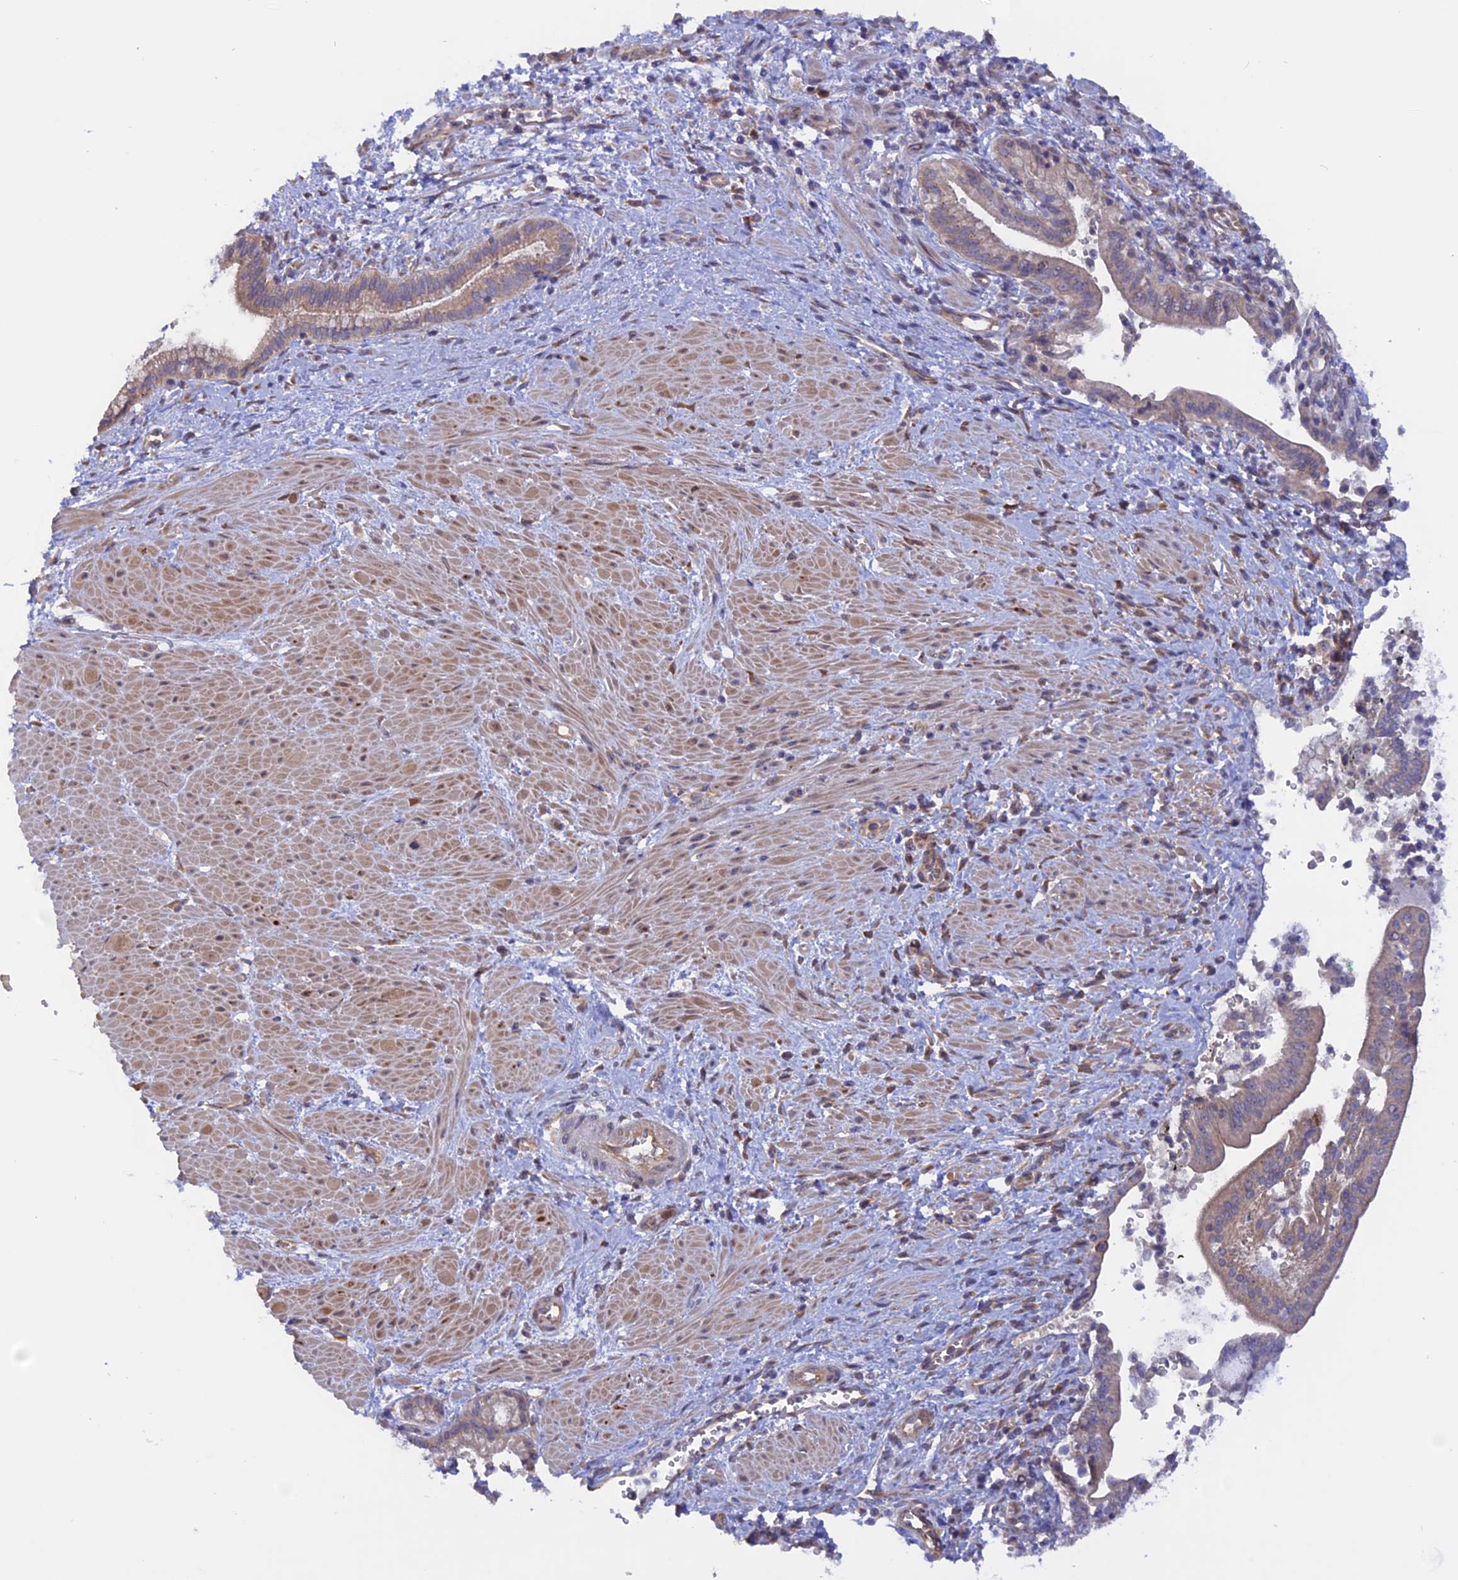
{"staining": {"intensity": "moderate", "quantity": ">75%", "location": "cytoplasmic/membranous"}, "tissue": "pancreatic cancer", "cell_type": "Tumor cells", "image_type": "cancer", "snomed": [{"axis": "morphology", "description": "Adenocarcinoma, NOS"}, {"axis": "topography", "description": "Pancreas"}], "caption": "Protein expression analysis of pancreatic cancer reveals moderate cytoplasmic/membranous positivity in about >75% of tumor cells. (Stains: DAB in brown, nuclei in blue, Microscopy: brightfield microscopy at high magnification).", "gene": "HYCC1", "patient": {"sex": "male", "age": 78}}